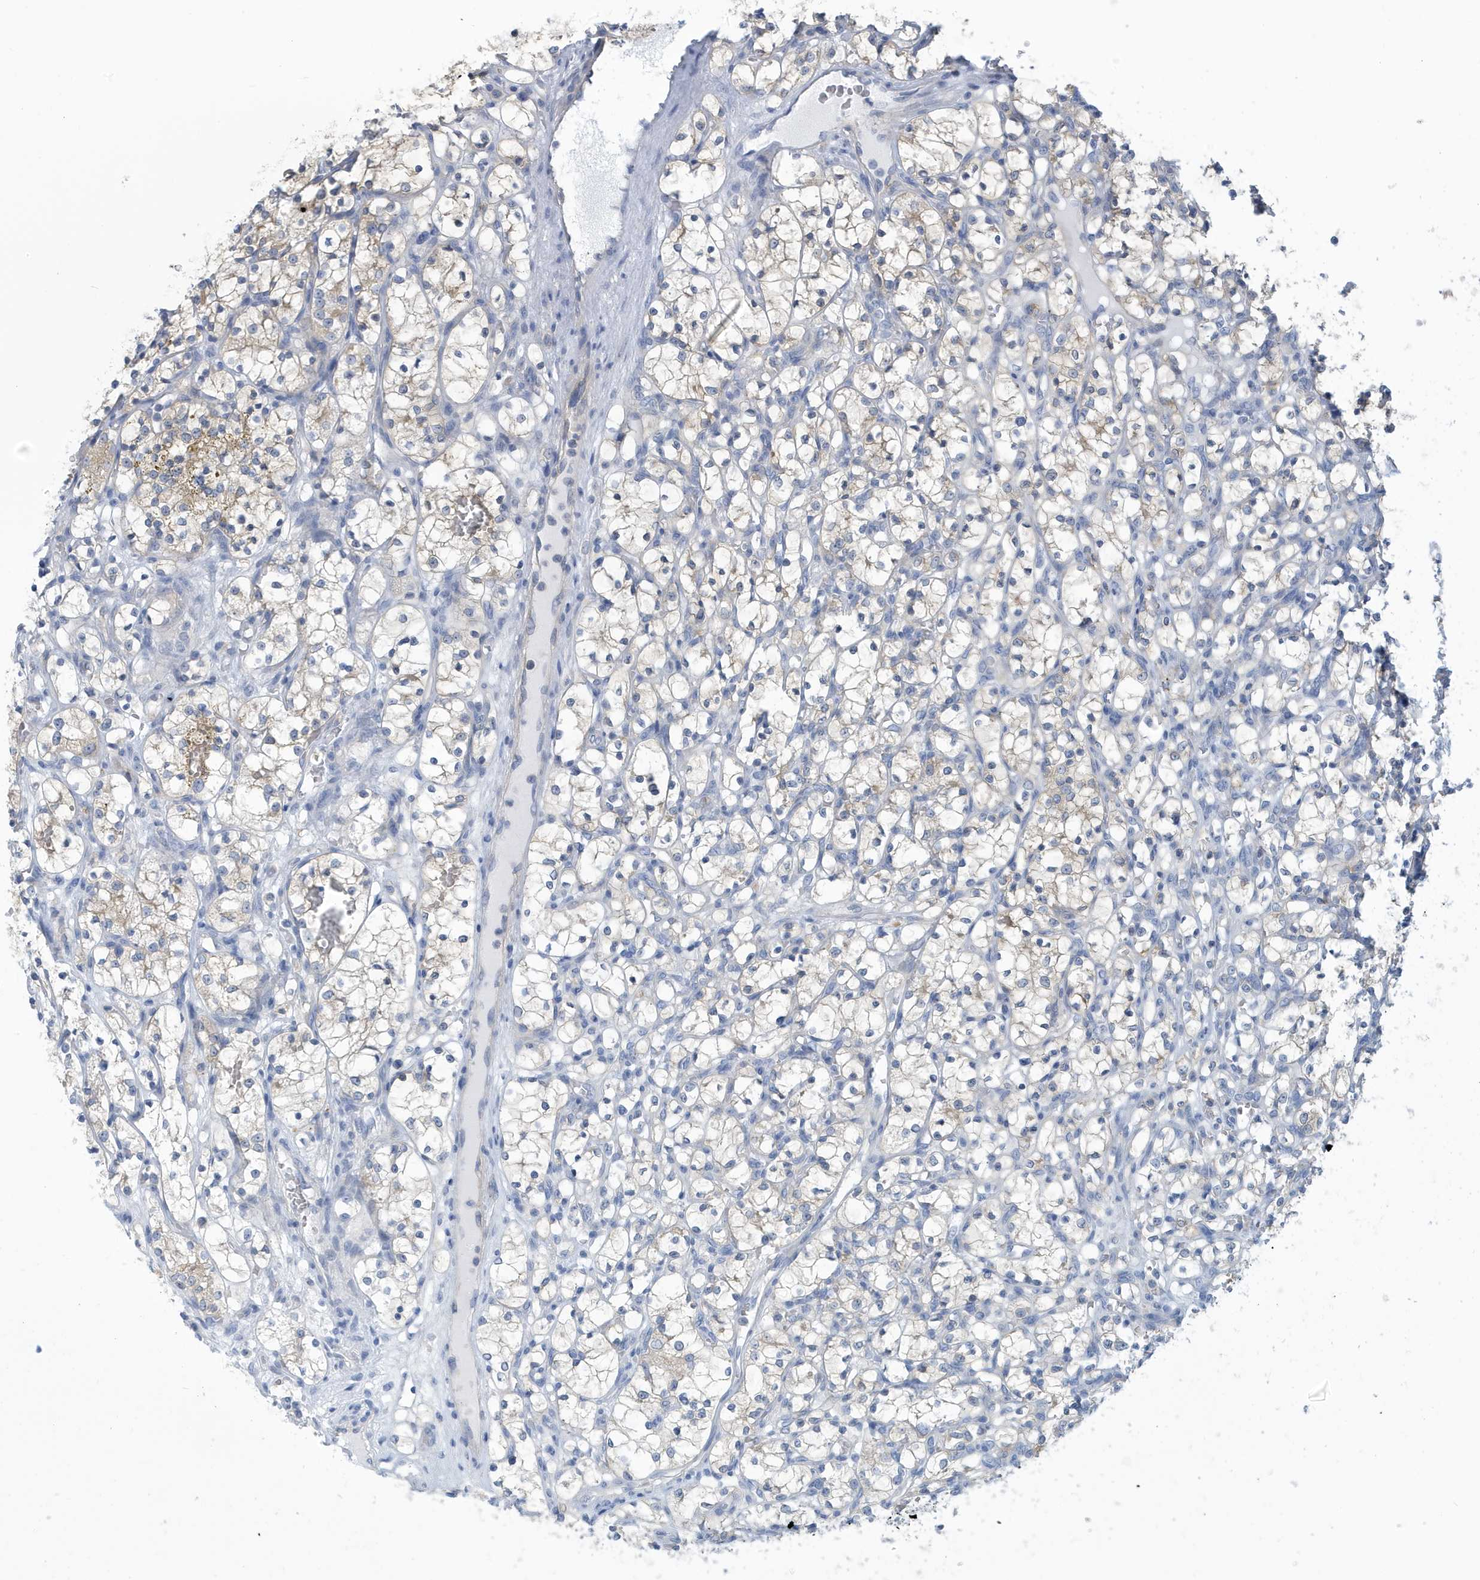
{"staining": {"intensity": "weak", "quantity": "25%-75%", "location": "cytoplasmic/membranous"}, "tissue": "renal cancer", "cell_type": "Tumor cells", "image_type": "cancer", "snomed": [{"axis": "morphology", "description": "Adenocarcinoma, NOS"}, {"axis": "topography", "description": "Kidney"}], "caption": "Immunohistochemical staining of human adenocarcinoma (renal) demonstrates low levels of weak cytoplasmic/membranous expression in about 25%-75% of tumor cells.", "gene": "VTA1", "patient": {"sex": "female", "age": 69}}